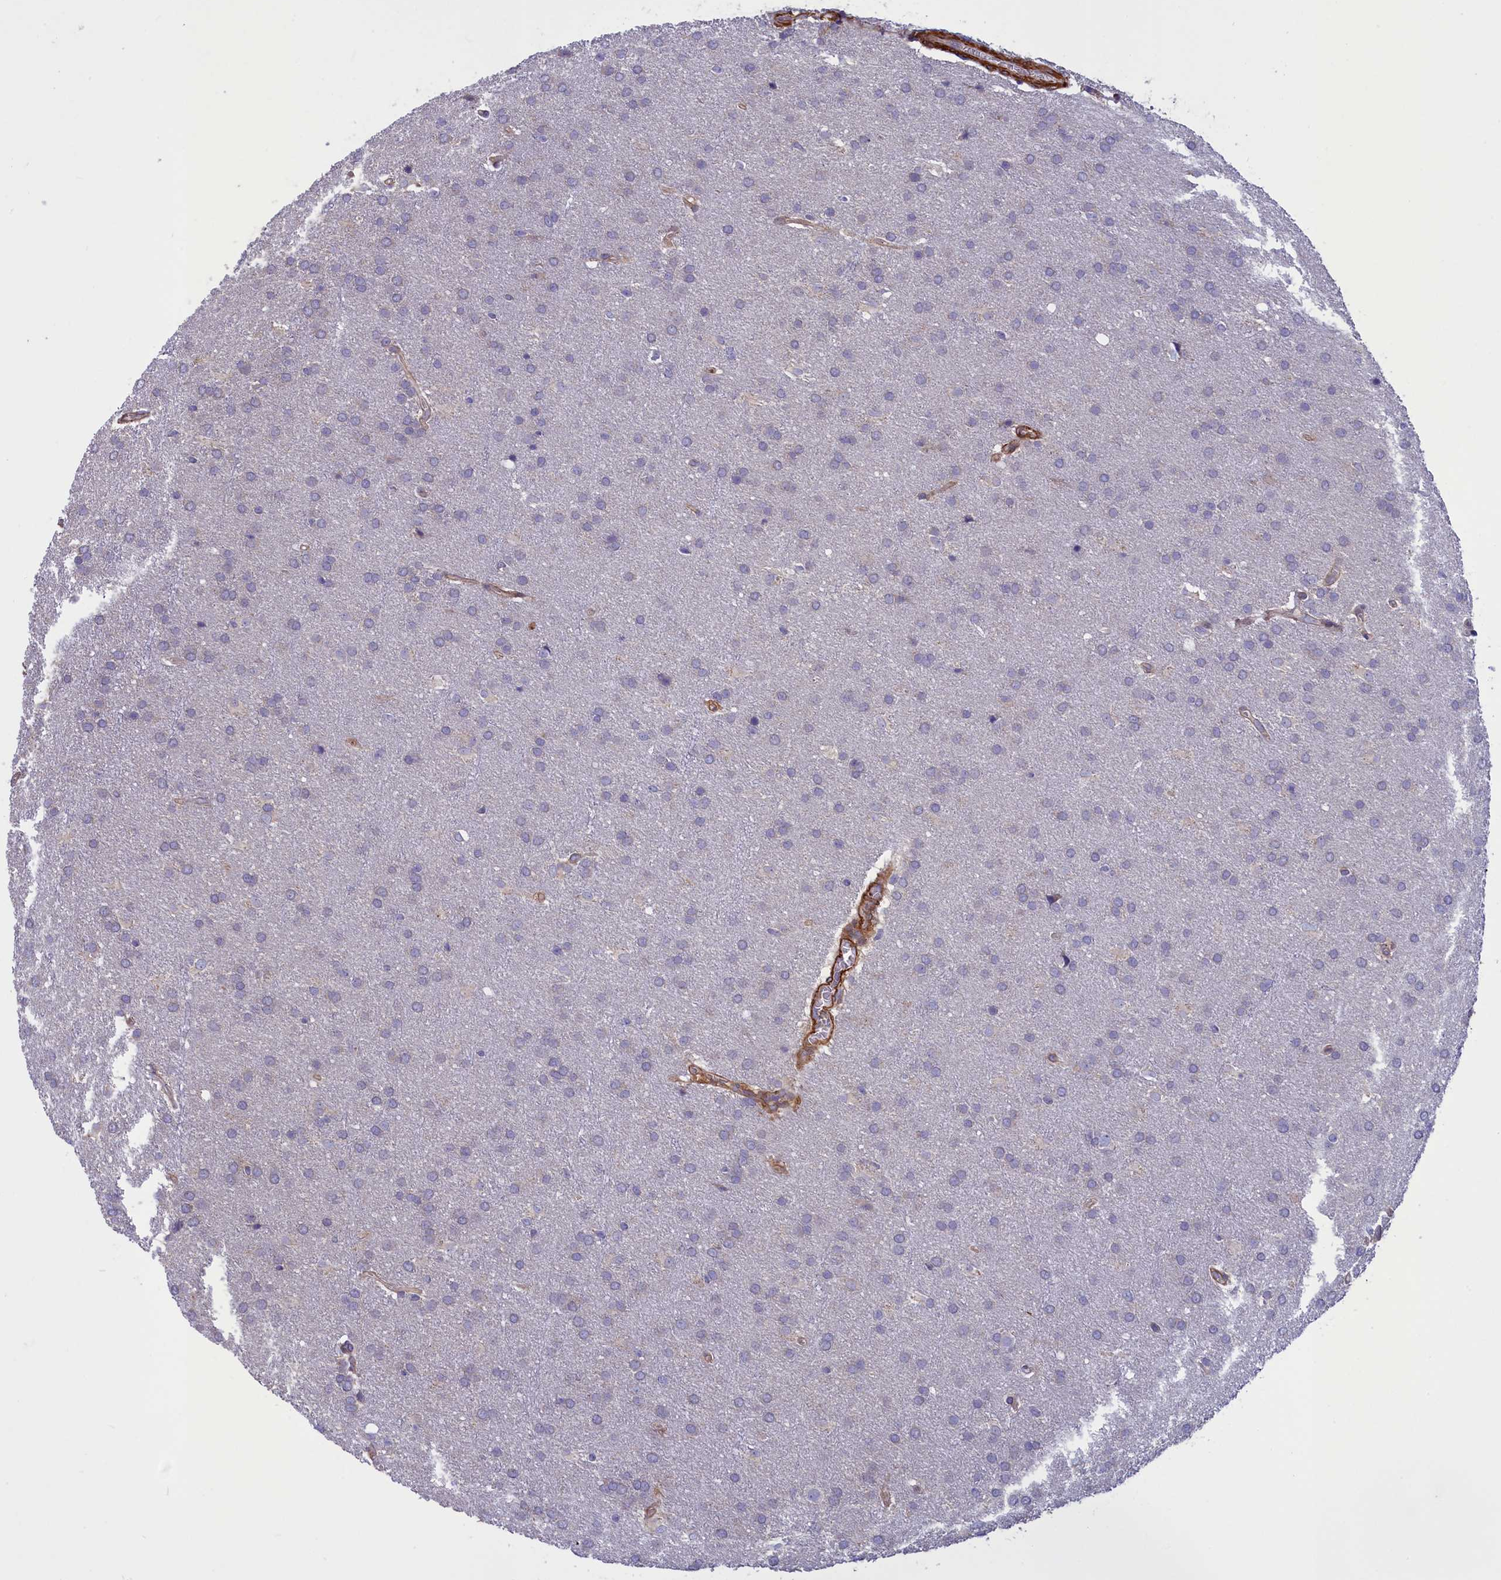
{"staining": {"intensity": "negative", "quantity": "none", "location": "none"}, "tissue": "glioma", "cell_type": "Tumor cells", "image_type": "cancer", "snomed": [{"axis": "morphology", "description": "Glioma, malignant, Low grade"}, {"axis": "topography", "description": "Brain"}], "caption": "Immunohistochemistry image of human glioma stained for a protein (brown), which shows no positivity in tumor cells.", "gene": "AMDHD2", "patient": {"sex": "female", "age": 32}}